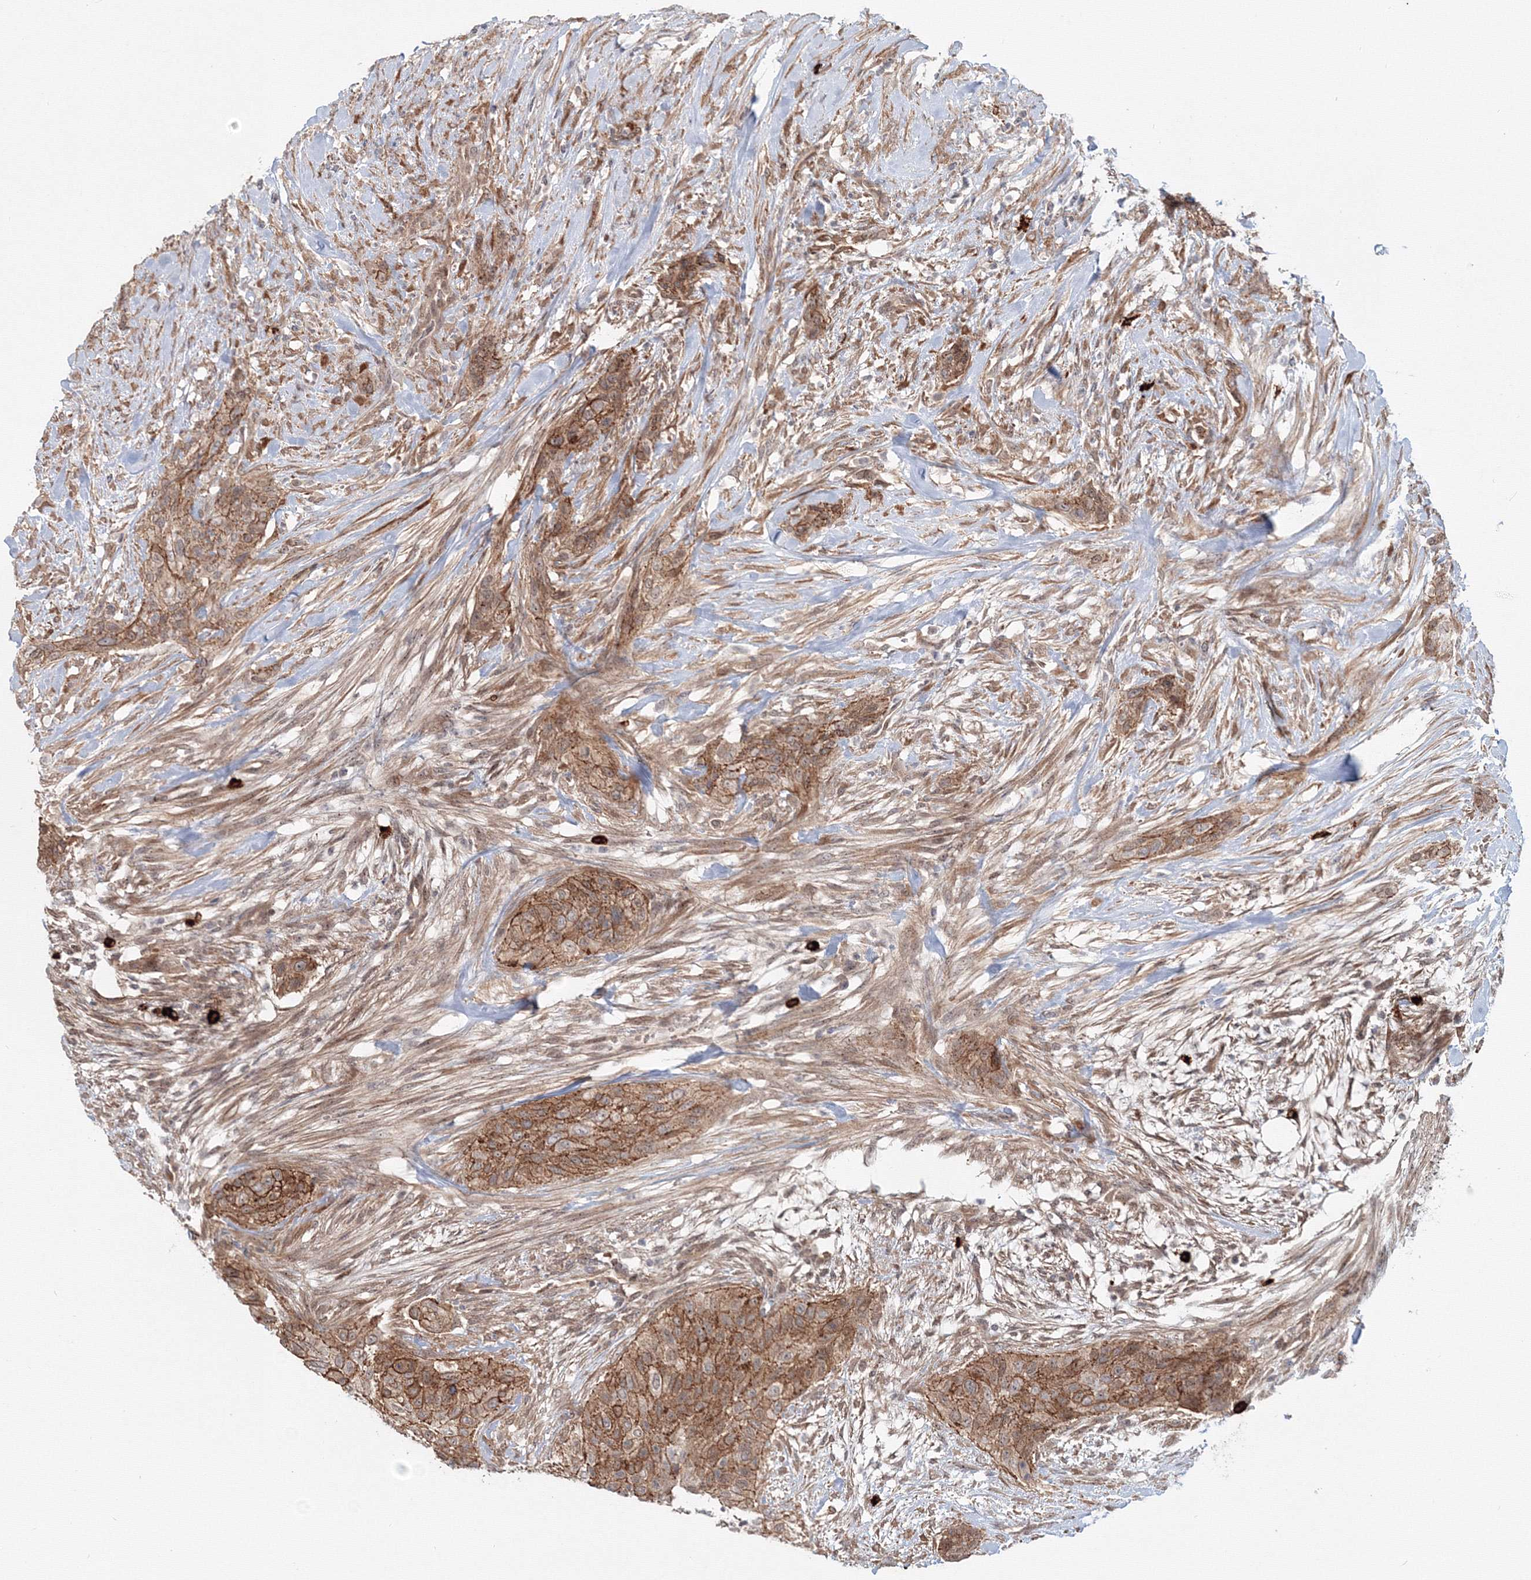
{"staining": {"intensity": "moderate", "quantity": ">75%", "location": "cytoplasmic/membranous"}, "tissue": "urothelial cancer", "cell_type": "Tumor cells", "image_type": "cancer", "snomed": [{"axis": "morphology", "description": "Urothelial carcinoma, High grade"}, {"axis": "topography", "description": "Urinary bladder"}], "caption": "This histopathology image exhibits immunohistochemistry staining of human urothelial cancer, with medium moderate cytoplasmic/membranous expression in approximately >75% of tumor cells.", "gene": "SH3PXD2A", "patient": {"sex": "male", "age": 35}}